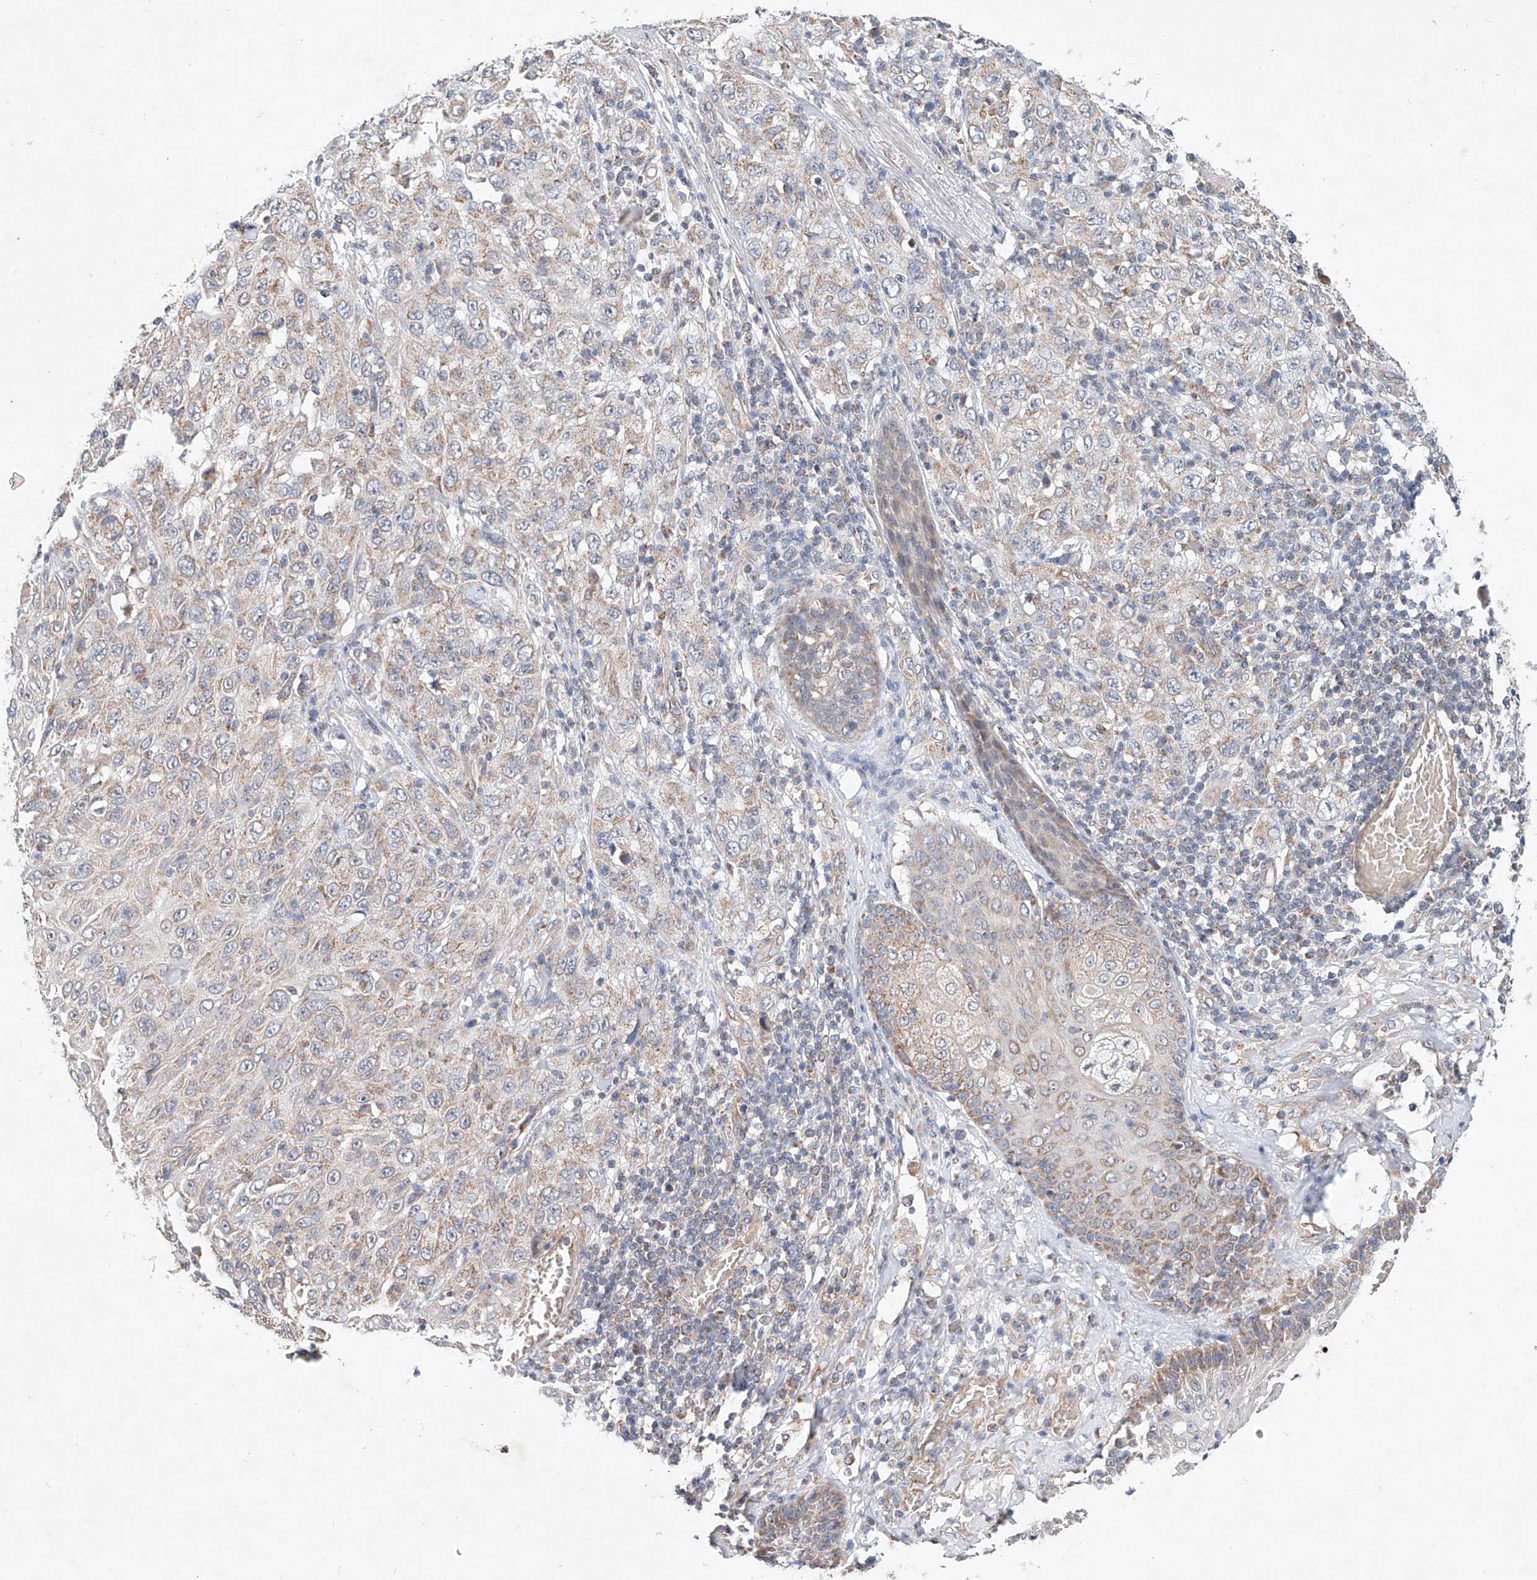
{"staining": {"intensity": "weak", "quantity": "25%-75%", "location": "cytoplasmic/membranous"}, "tissue": "skin cancer", "cell_type": "Tumor cells", "image_type": "cancer", "snomed": [{"axis": "morphology", "description": "Squamous cell carcinoma, NOS"}, {"axis": "topography", "description": "Skin"}], "caption": "An image of skin cancer (squamous cell carcinoma) stained for a protein displays weak cytoplasmic/membranous brown staining in tumor cells.", "gene": "FASTK", "patient": {"sex": "female", "age": 88}}